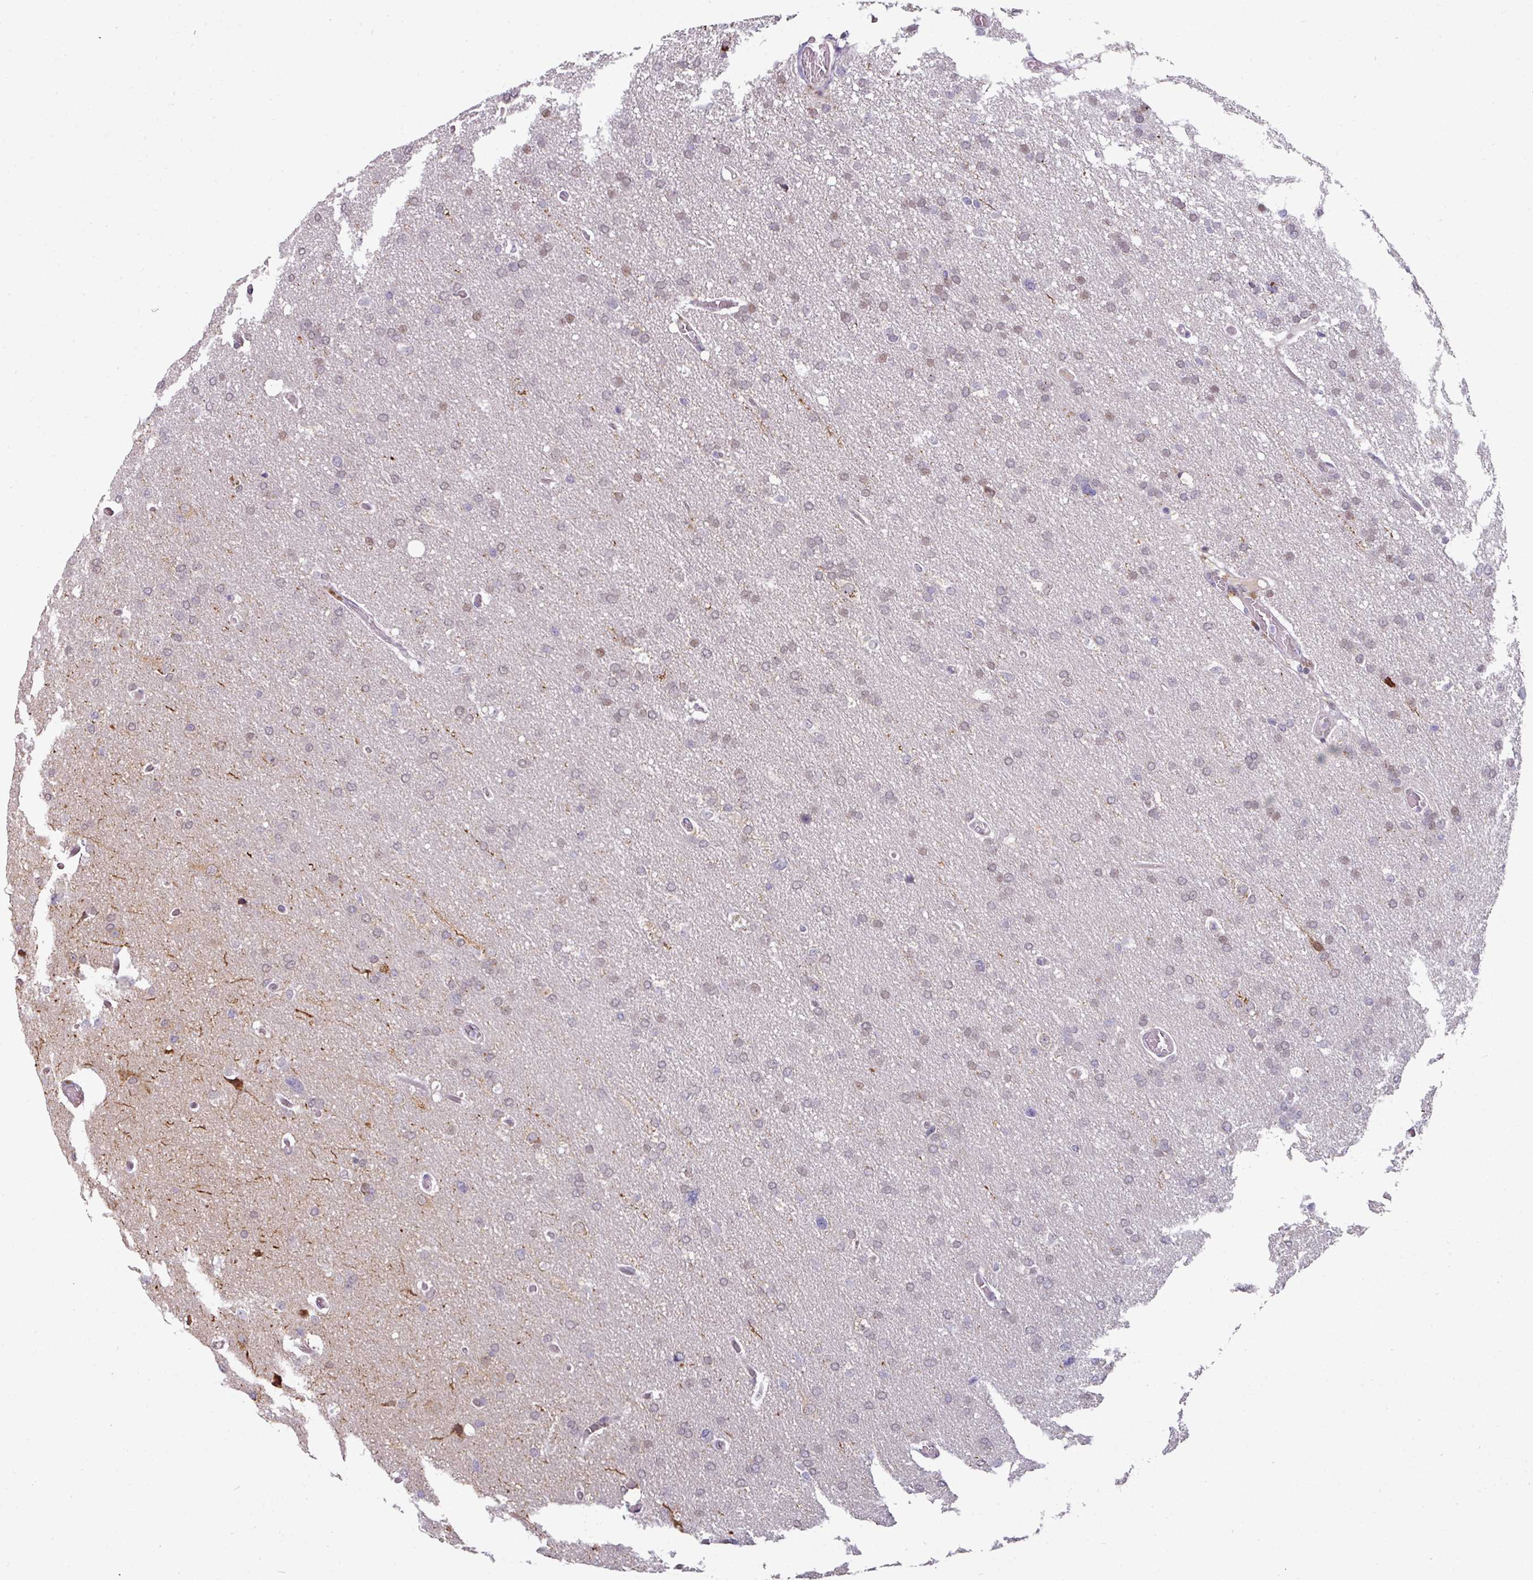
{"staining": {"intensity": "weak", "quantity": "<25%", "location": "nuclear"}, "tissue": "glioma", "cell_type": "Tumor cells", "image_type": "cancer", "snomed": [{"axis": "morphology", "description": "Glioma, malignant, High grade"}, {"axis": "topography", "description": "Cerebral cortex"}], "caption": "IHC photomicrograph of neoplastic tissue: human glioma stained with DAB (3,3'-diaminobenzidine) demonstrates no significant protein staining in tumor cells.", "gene": "SWSAP1", "patient": {"sex": "female", "age": 36}}